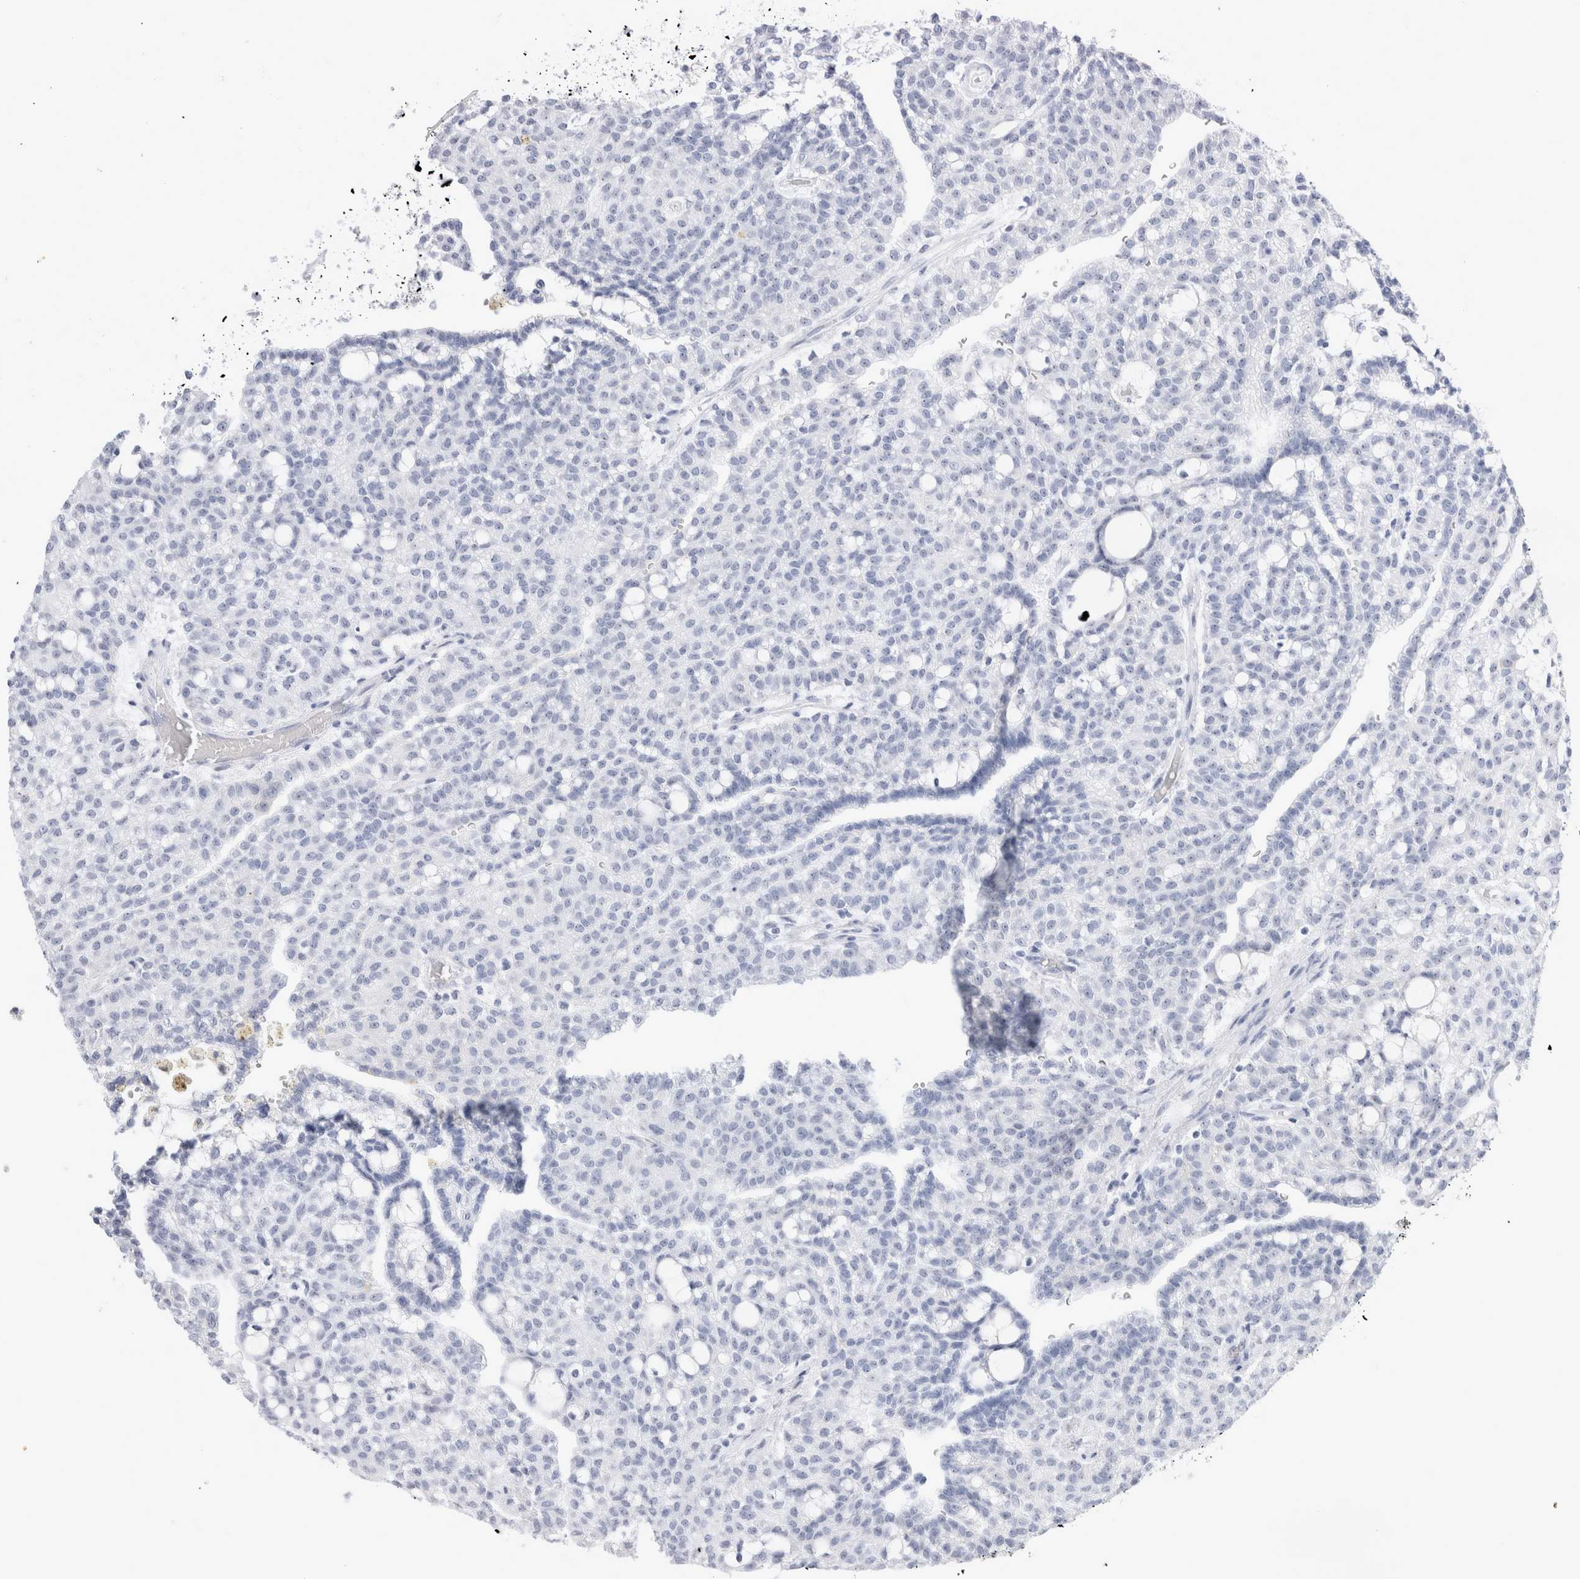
{"staining": {"intensity": "negative", "quantity": "none", "location": "none"}, "tissue": "renal cancer", "cell_type": "Tumor cells", "image_type": "cancer", "snomed": [{"axis": "morphology", "description": "Adenocarcinoma, NOS"}, {"axis": "topography", "description": "Kidney"}], "caption": "Tumor cells show no significant positivity in adenocarcinoma (renal).", "gene": "MUC15", "patient": {"sex": "male", "age": 63}}